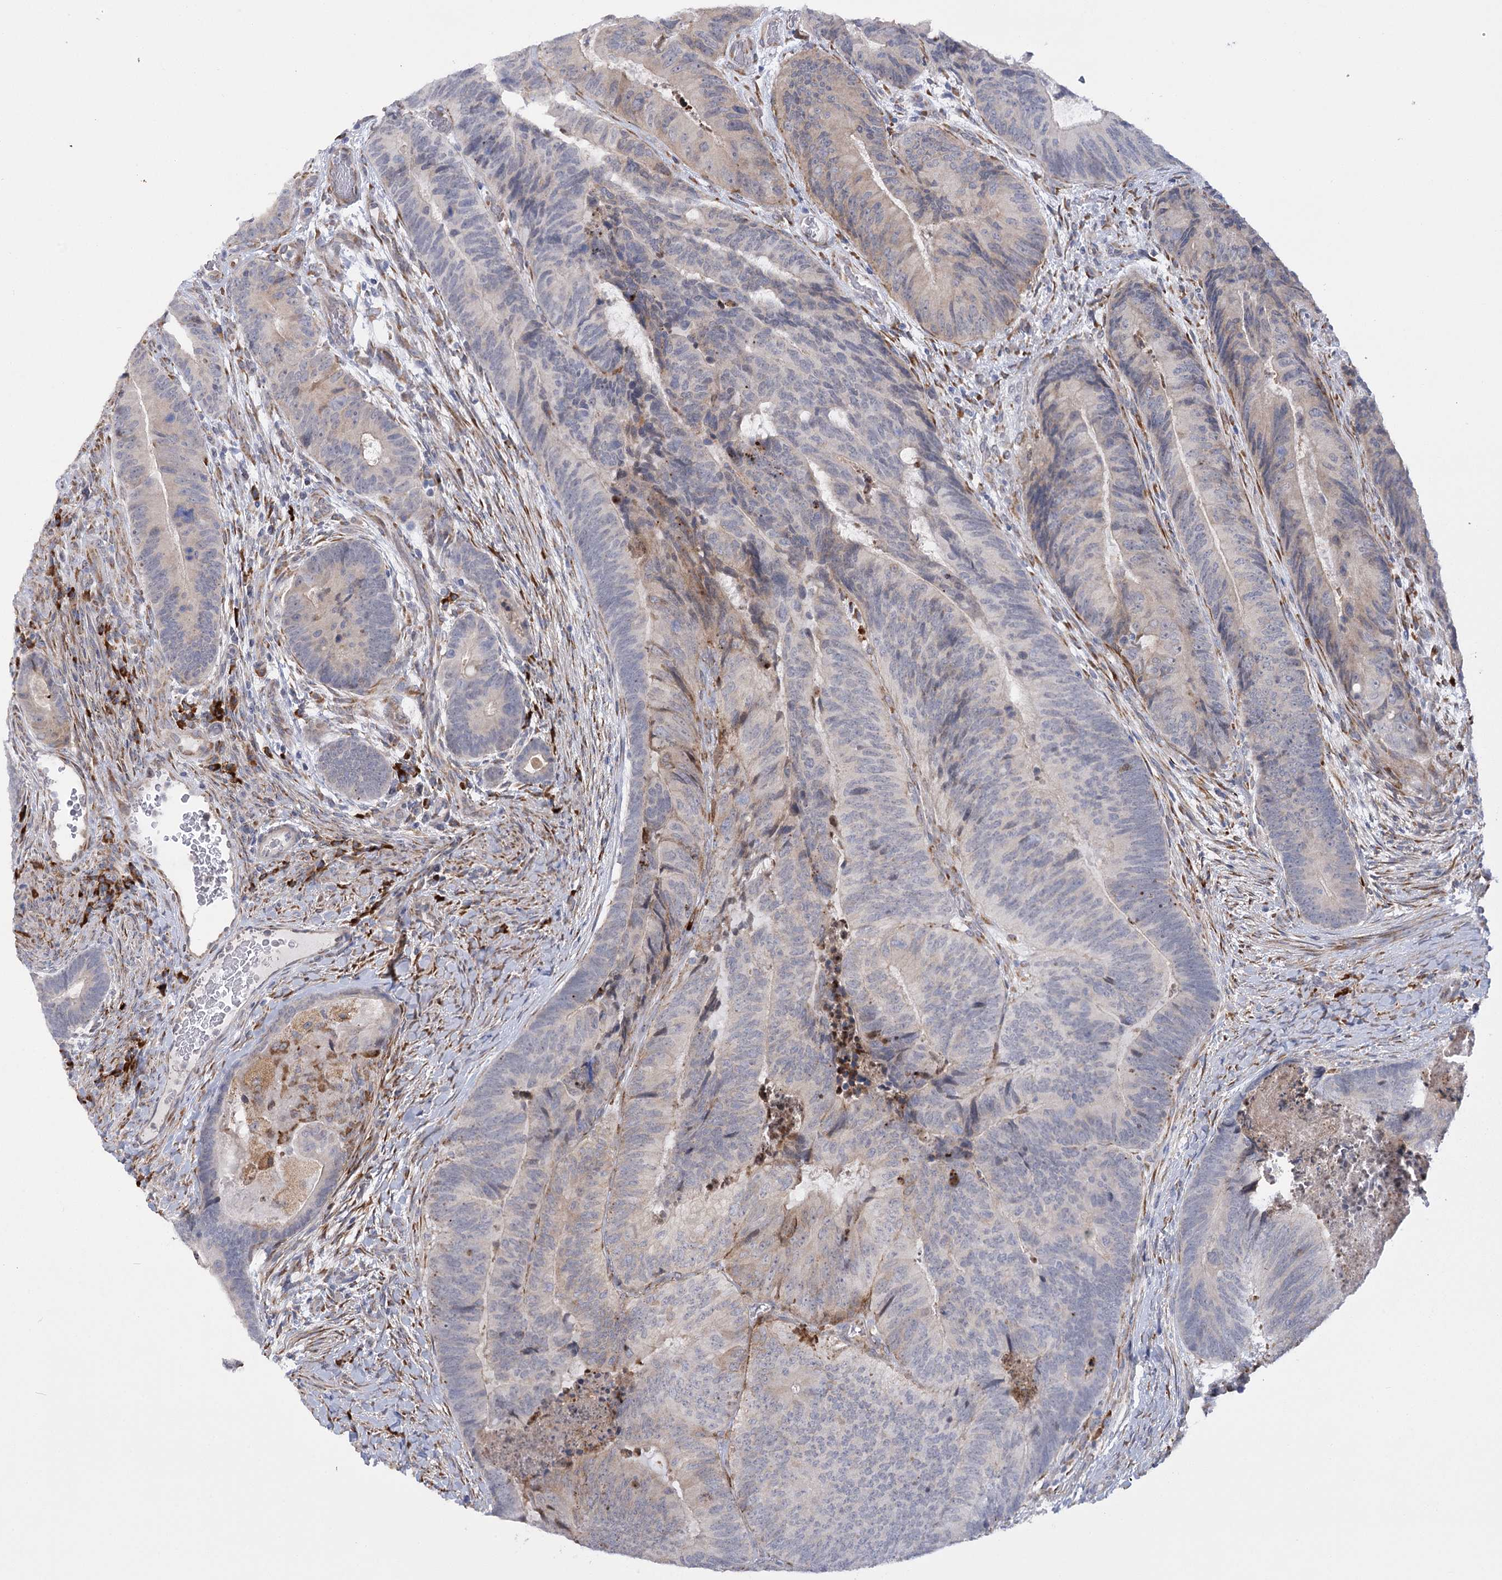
{"staining": {"intensity": "weak", "quantity": "25%-75%", "location": "cytoplasmic/membranous"}, "tissue": "colorectal cancer", "cell_type": "Tumor cells", "image_type": "cancer", "snomed": [{"axis": "morphology", "description": "Adenocarcinoma, NOS"}, {"axis": "topography", "description": "Colon"}], "caption": "This histopathology image demonstrates immunohistochemistry (IHC) staining of colorectal cancer, with low weak cytoplasmic/membranous expression in about 25%-75% of tumor cells.", "gene": "NCKAP5", "patient": {"sex": "female", "age": 67}}